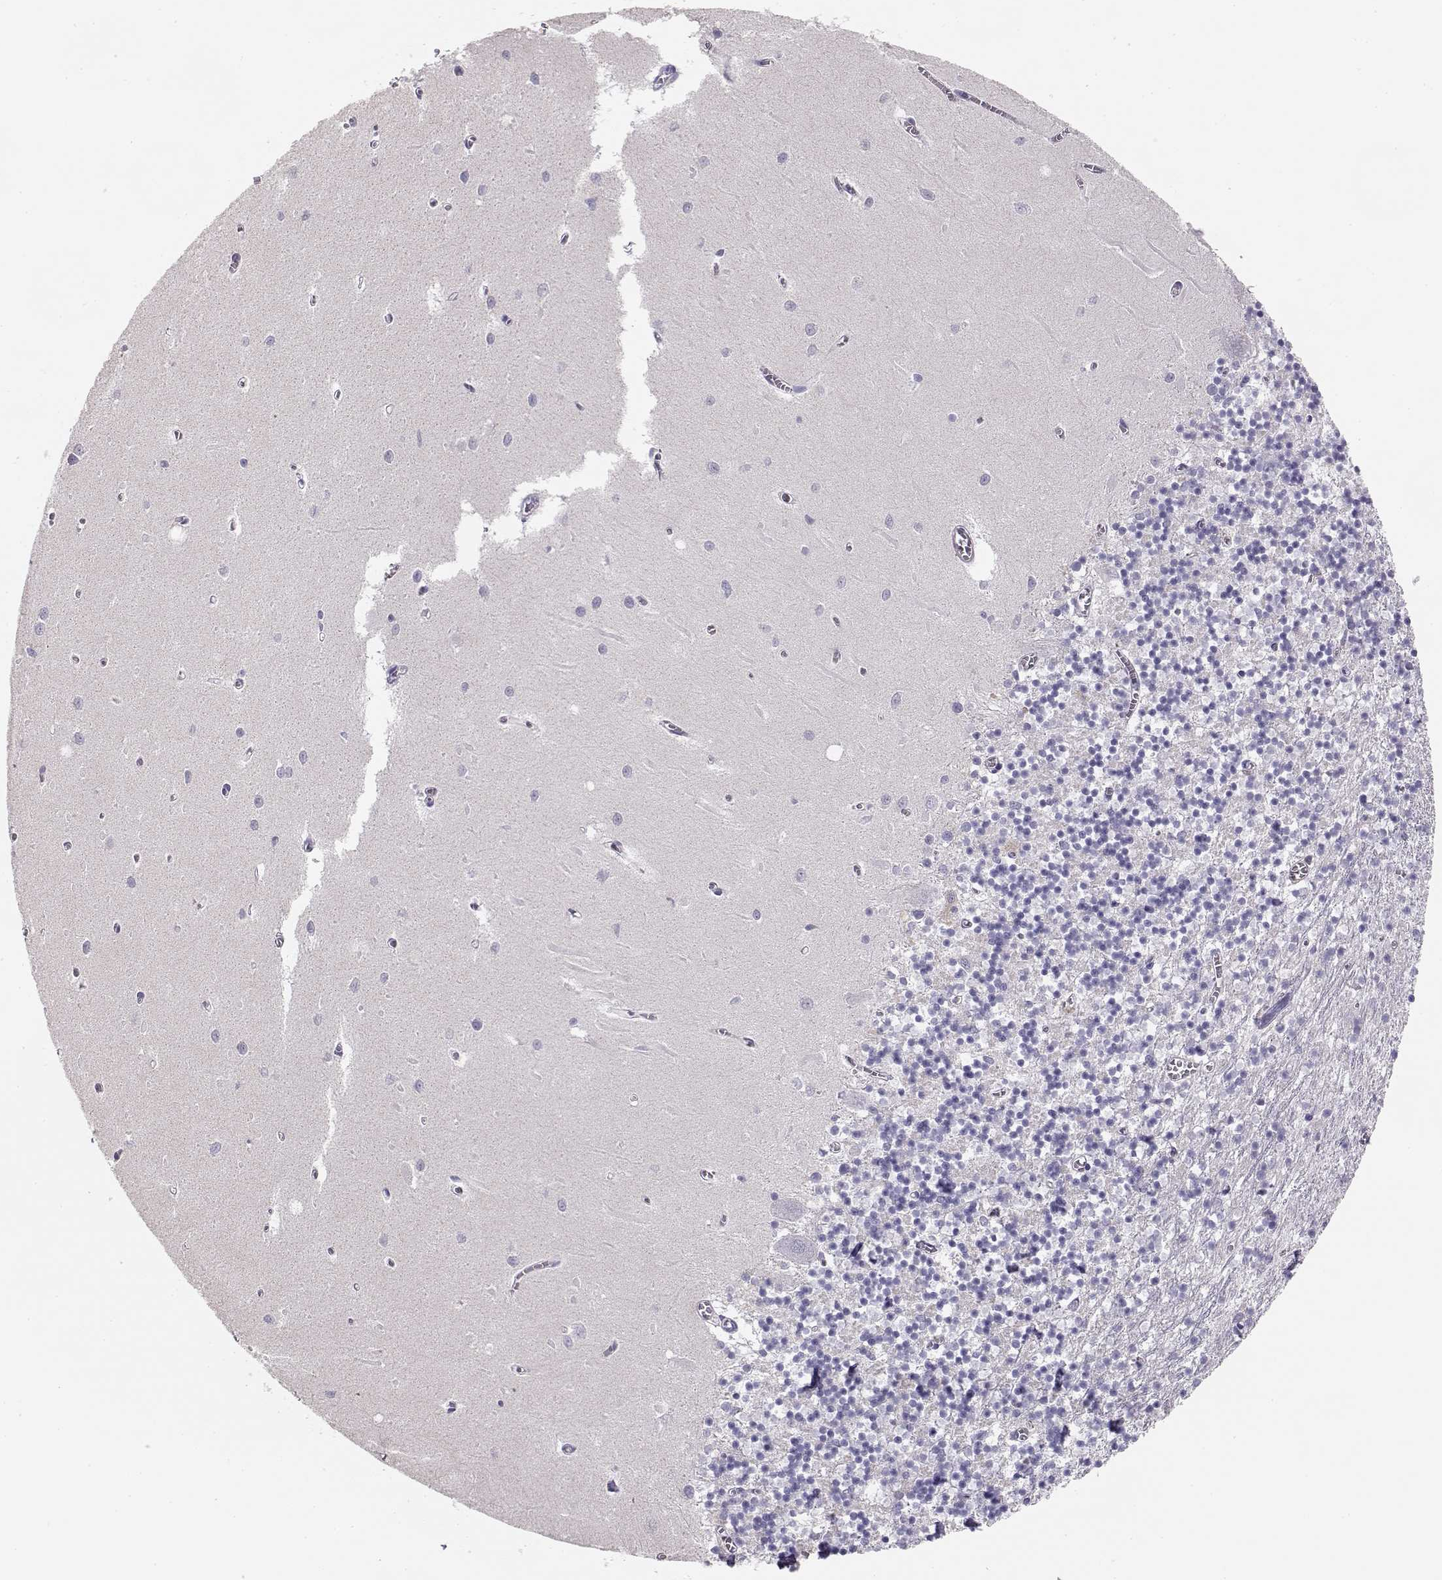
{"staining": {"intensity": "negative", "quantity": "none", "location": "none"}, "tissue": "cerebellum", "cell_type": "Cells in granular layer", "image_type": "normal", "snomed": [{"axis": "morphology", "description": "Normal tissue, NOS"}, {"axis": "topography", "description": "Cerebellum"}], "caption": "An IHC histopathology image of benign cerebellum is shown. There is no staining in cells in granular layer of cerebellum.", "gene": "DAPL1", "patient": {"sex": "female", "age": 64}}